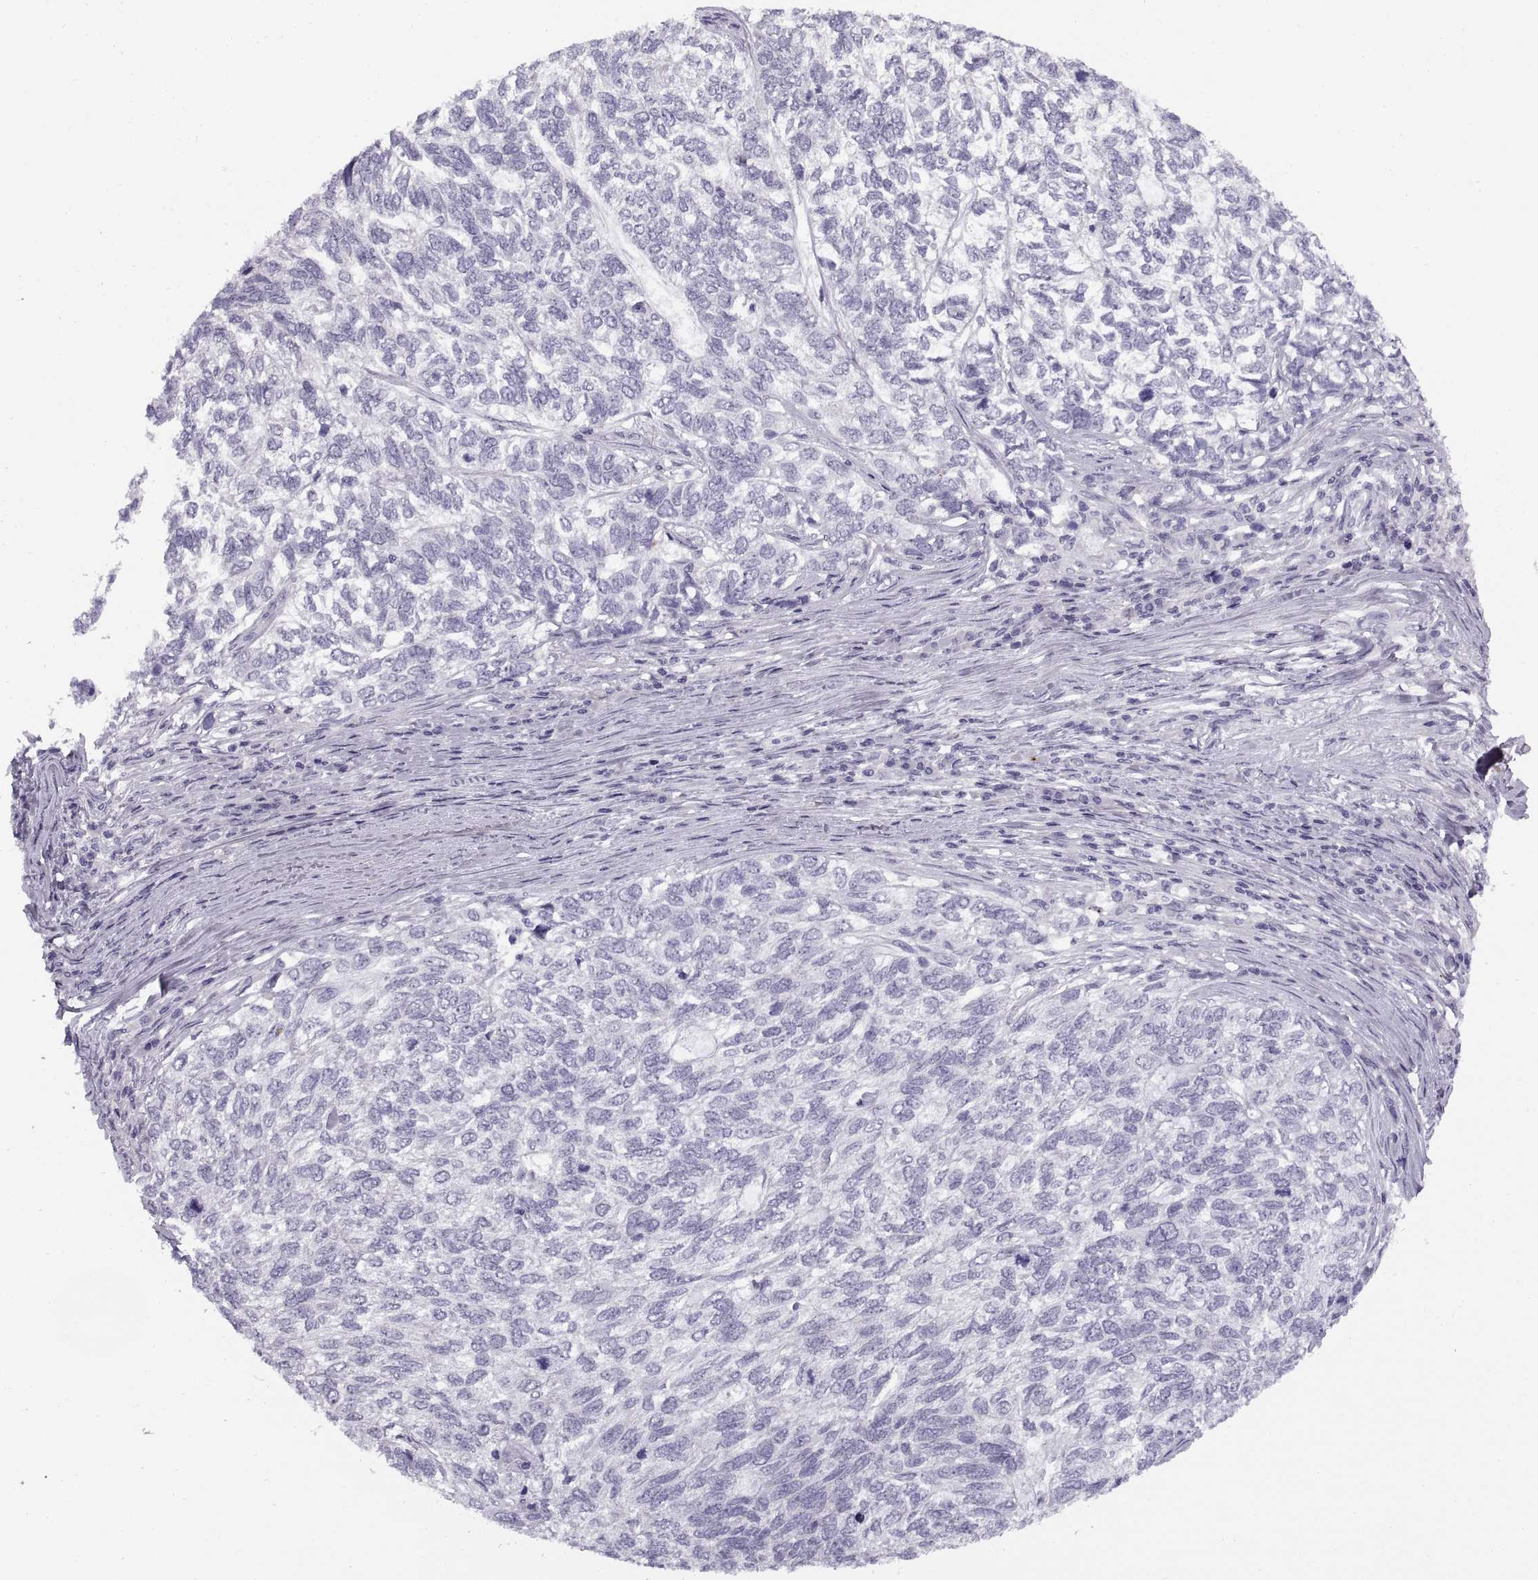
{"staining": {"intensity": "negative", "quantity": "none", "location": "none"}, "tissue": "skin cancer", "cell_type": "Tumor cells", "image_type": "cancer", "snomed": [{"axis": "morphology", "description": "Basal cell carcinoma"}, {"axis": "topography", "description": "Skin"}], "caption": "An image of human basal cell carcinoma (skin) is negative for staining in tumor cells. (DAB immunohistochemistry with hematoxylin counter stain).", "gene": "CALCR", "patient": {"sex": "female", "age": 65}}